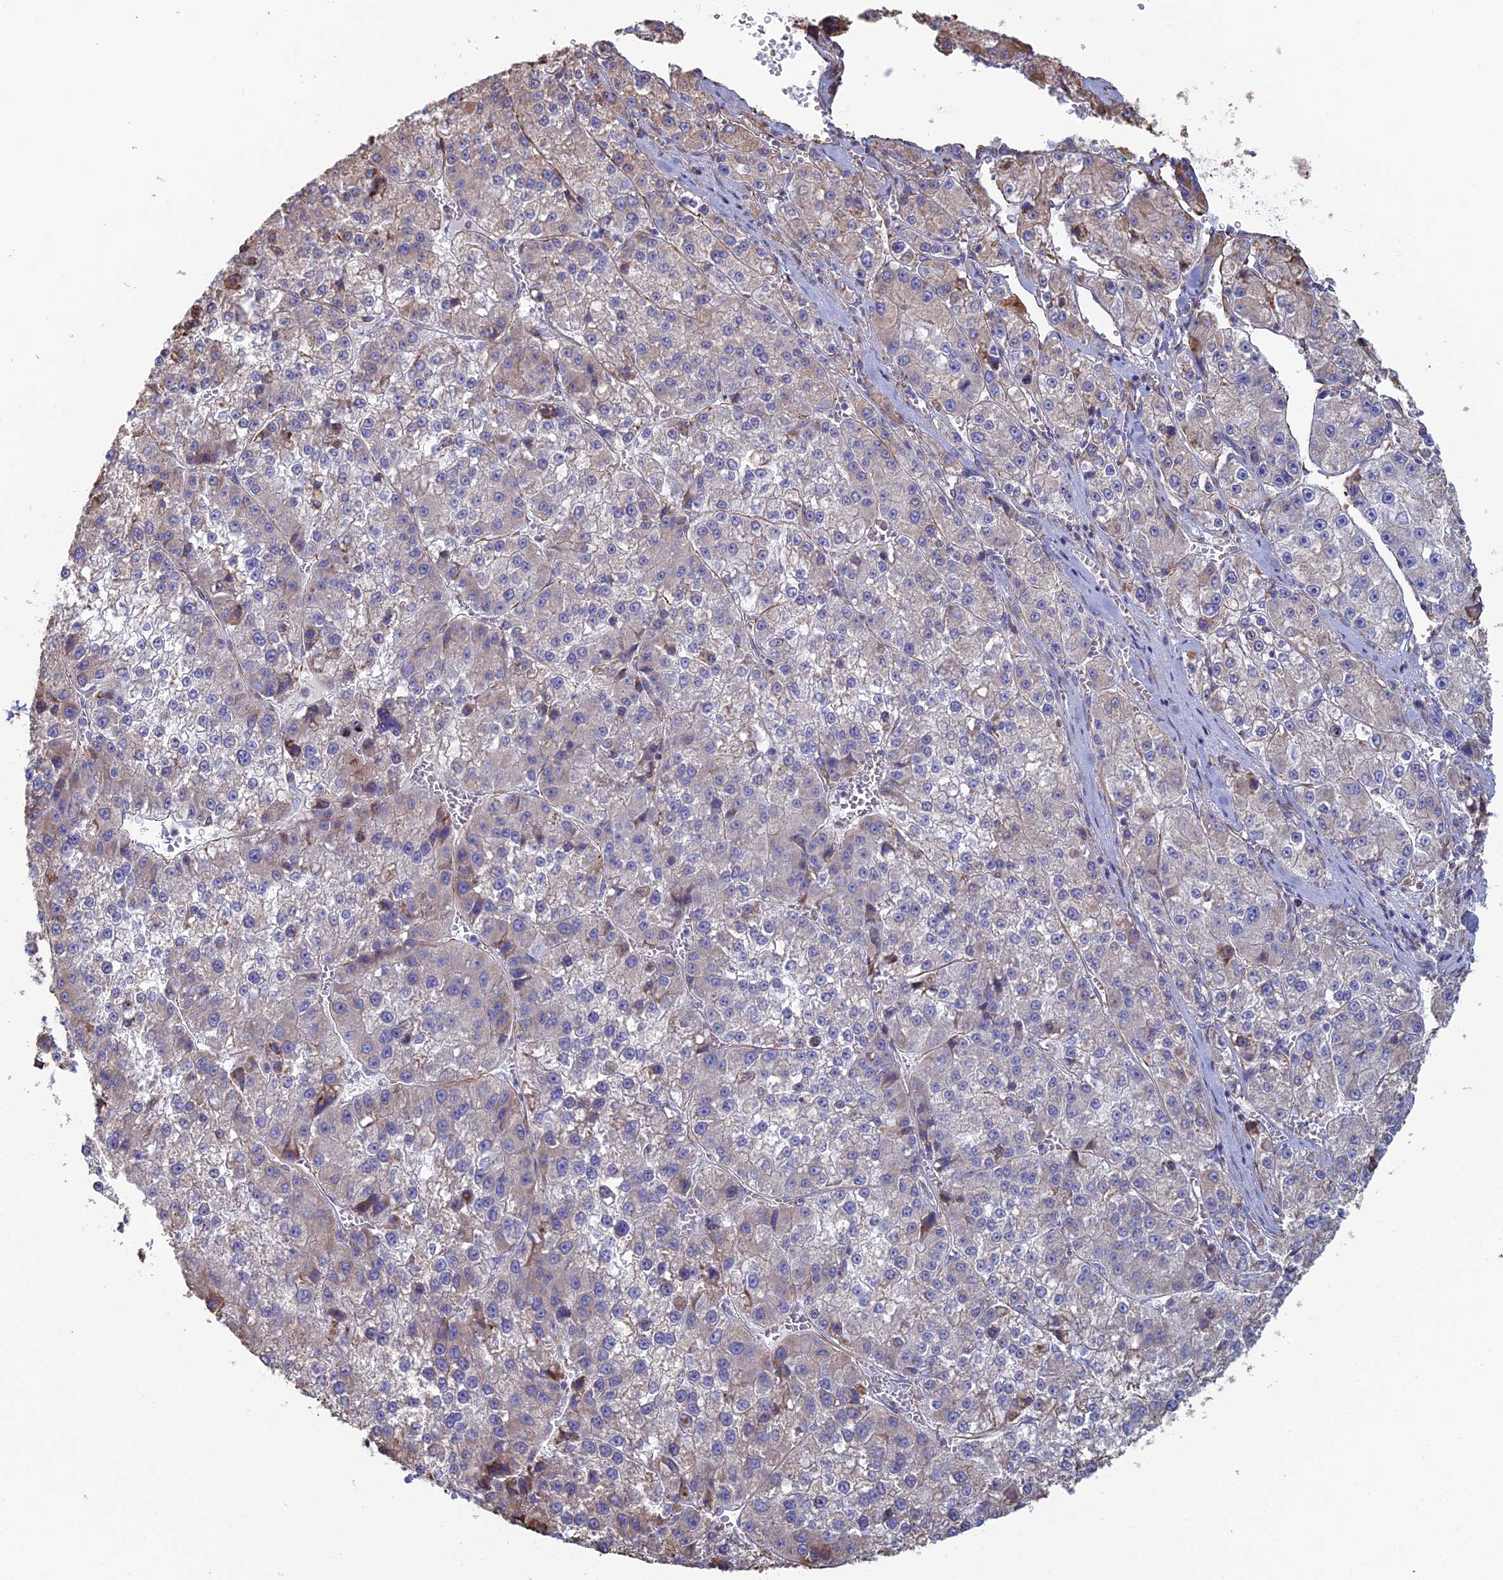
{"staining": {"intensity": "weak", "quantity": "<25%", "location": "cytoplasmic/membranous"}, "tissue": "liver cancer", "cell_type": "Tumor cells", "image_type": "cancer", "snomed": [{"axis": "morphology", "description": "Carcinoma, Hepatocellular, NOS"}, {"axis": "topography", "description": "Liver"}], "caption": "A photomicrograph of human liver hepatocellular carcinoma is negative for staining in tumor cells. (Immunohistochemistry (ihc), brightfield microscopy, high magnification).", "gene": "CLVS2", "patient": {"sex": "female", "age": 73}}